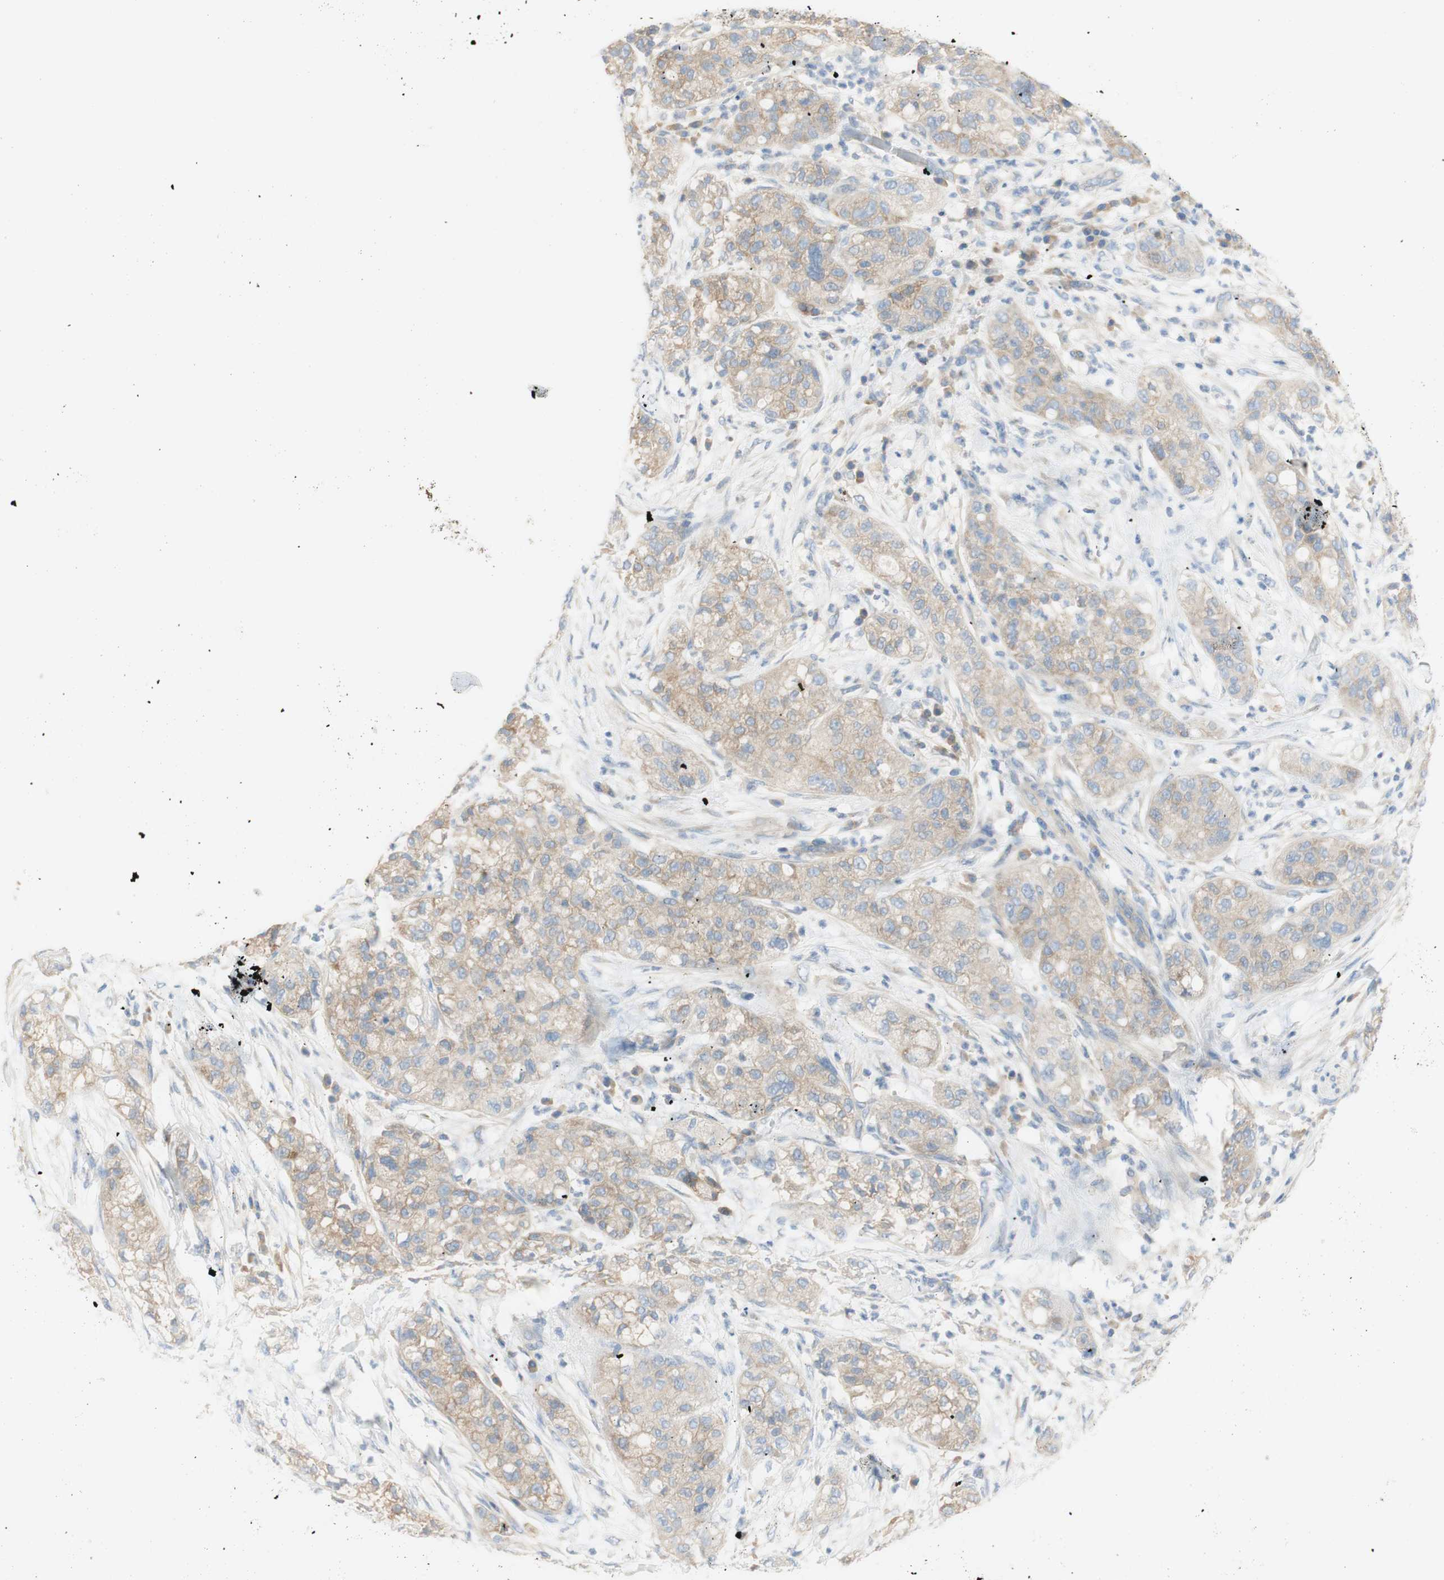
{"staining": {"intensity": "weak", "quantity": ">75%", "location": "cytoplasmic/membranous"}, "tissue": "pancreatic cancer", "cell_type": "Tumor cells", "image_type": "cancer", "snomed": [{"axis": "morphology", "description": "Adenocarcinoma, NOS"}, {"axis": "topography", "description": "Pancreas"}], "caption": "DAB (3,3'-diaminobenzidine) immunohistochemical staining of adenocarcinoma (pancreatic) exhibits weak cytoplasmic/membranous protein positivity in about >75% of tumor cells.", "gene": "ATP2B1", "patient": {"sex": "female", "age": 78}}